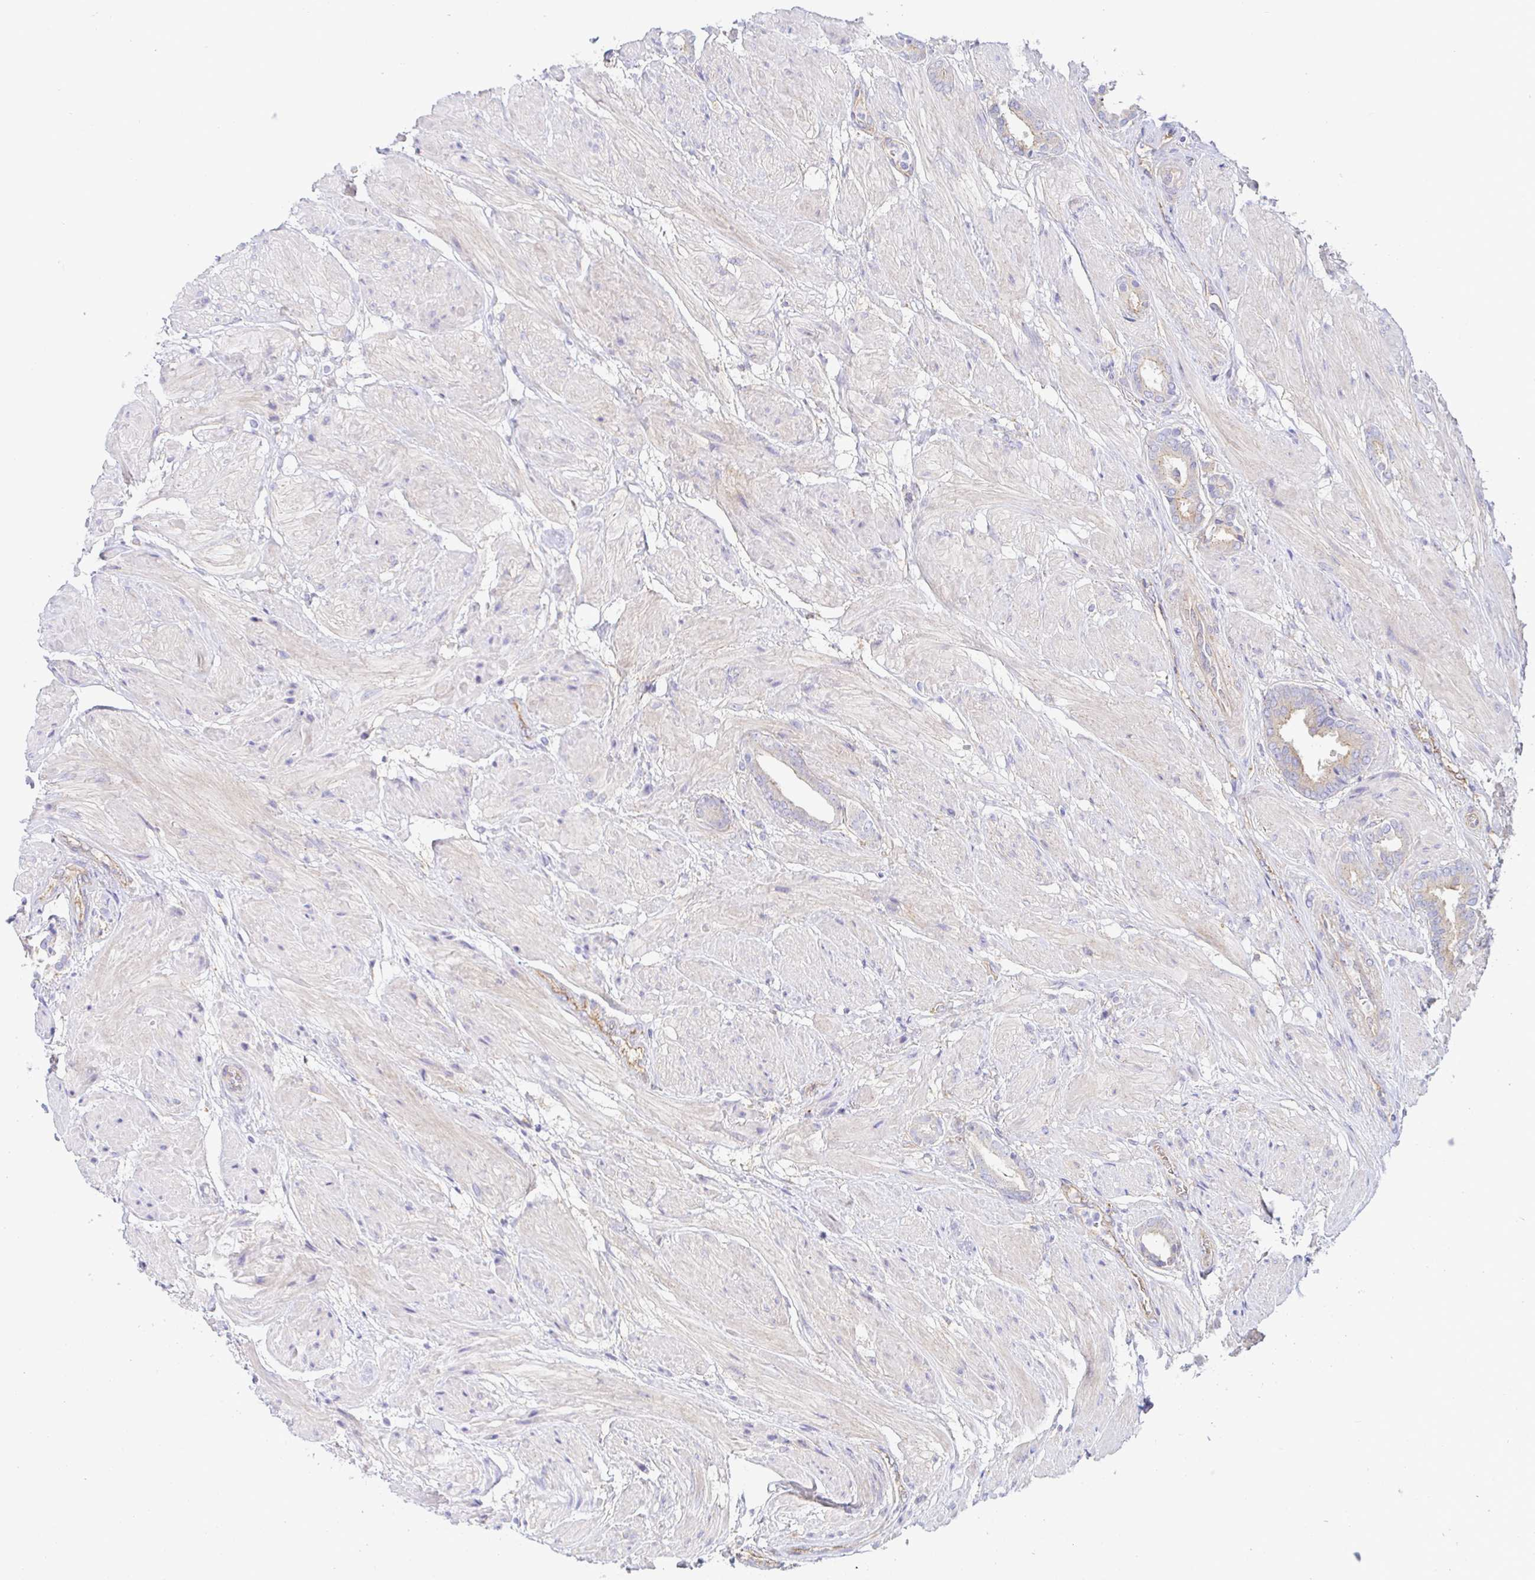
{"staining": {"intensity": "weak", "quantity": "<25%", "location": "cytoplasmic/membranous"}, "tissue": "prostate cancer", "cell_type": "Tumor cells", "image_type": "cancer", "snomed": [{"axis": "morphology", "description": "Adenocarcinoma, High grade"}, {"axis": "topography", "description": "Prostate"}], "caption": "An IHC micrograph of prostate cancer is shown. There is no staining in tumor cells of prostate cancer. Brightfield microscopy of immunohistochemistry stained with DAB (3,3'-diaminobenzidine) (brown) and hematoxylin (blue), captured at high magnification.", "gene": "ARL4D", "patient": {"sex": "male", "age": 56}}